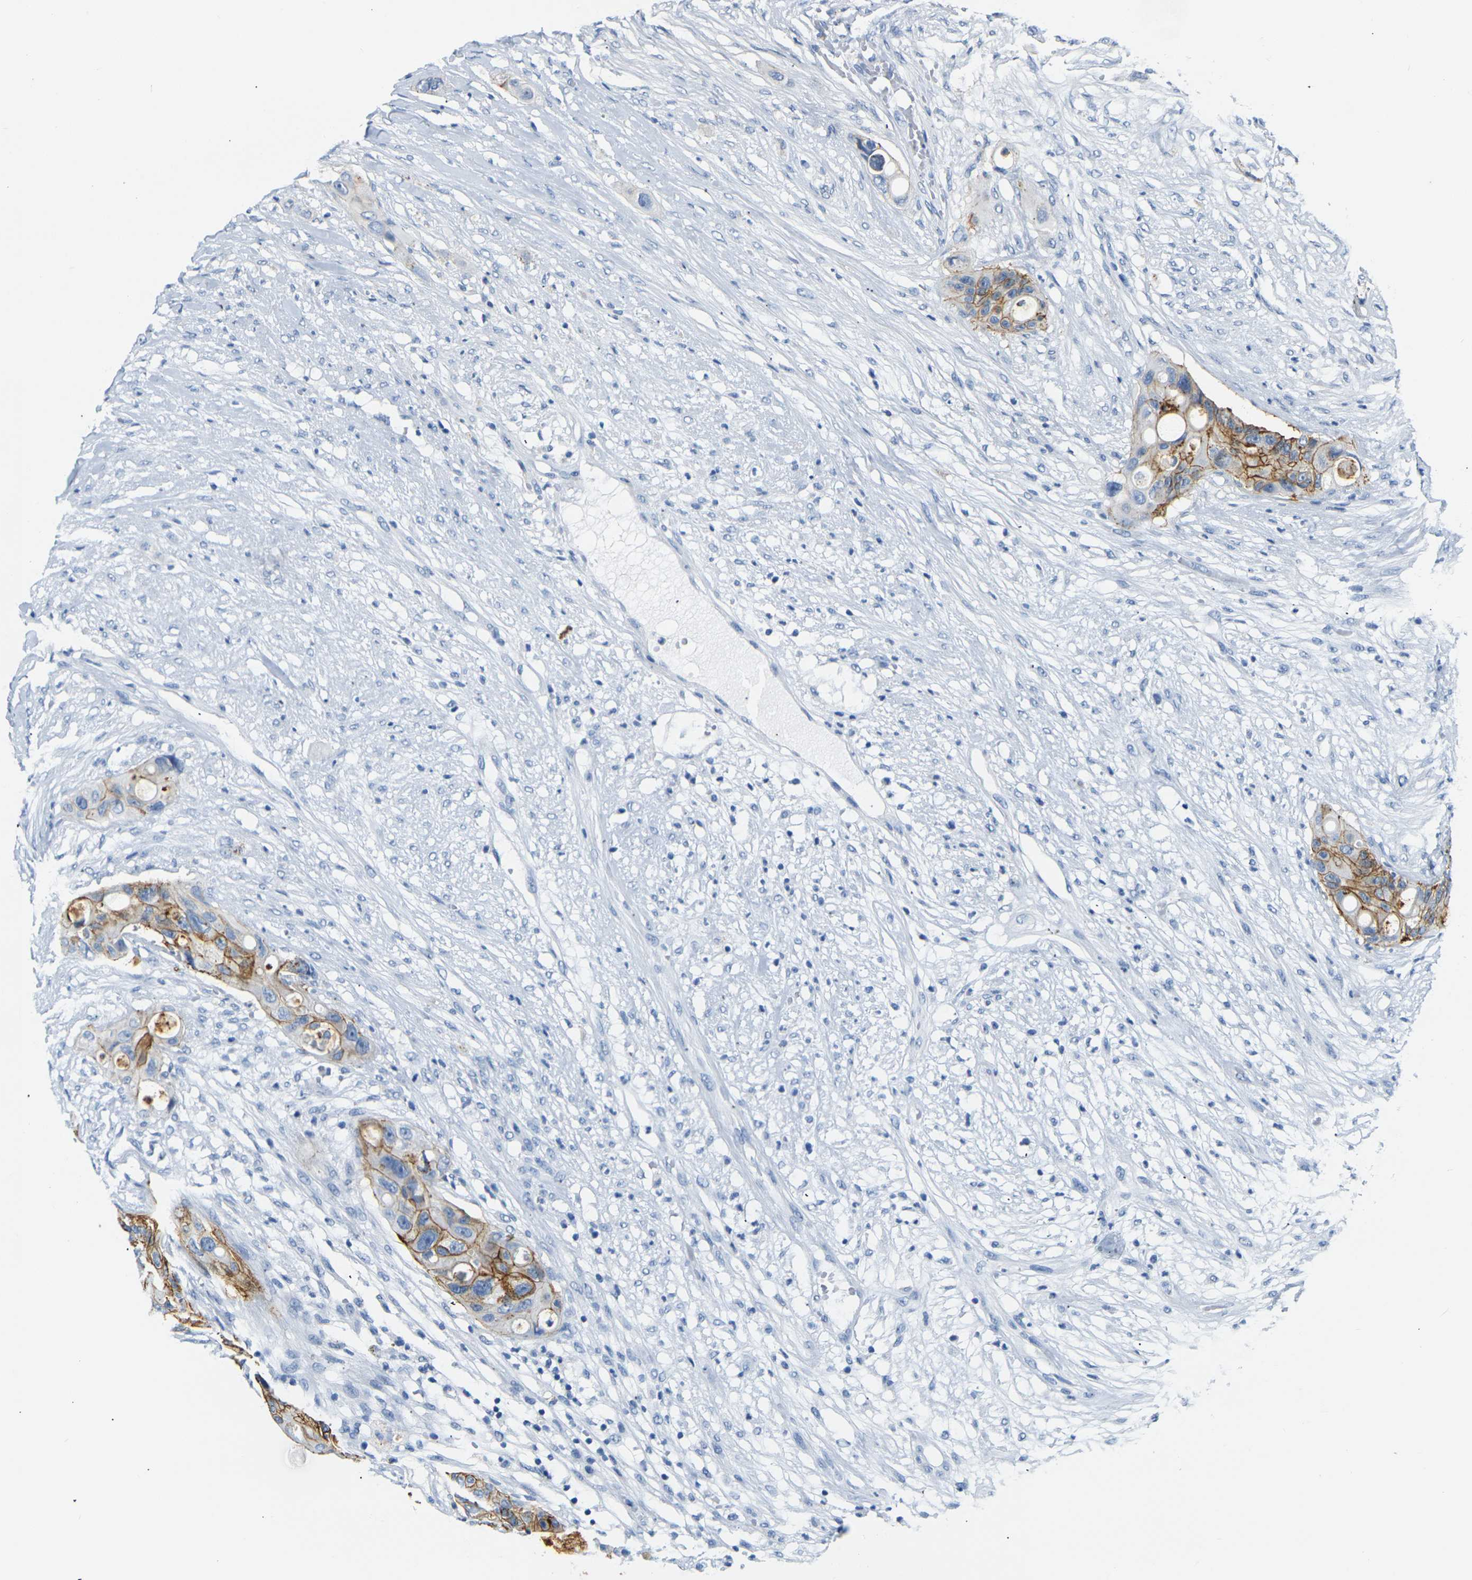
{"staining": {"intensity": "moderate", "quantity": ">75%", "location": "cytoplasmic/membranous"}, "tissue": "colorectal cancer", "cell_type": "Tumor cells", "image_type": "cancer", "snomed": [{"axis": "morphology", "description": "Adenocarcinoma, NOS"}, {"axis": "topography", "description": "Colon"}], "caption": "This histopathology image shows adenocarcinoma (colorectal) stained with IHC to label a protein in brown. The cytoplasmic/membranous of tumor cells show moderate positivity for the protein. Nuclei are counter-stained blue.", "gene": "CLDN7", "patient": {"sex": "female", "age": 57}}